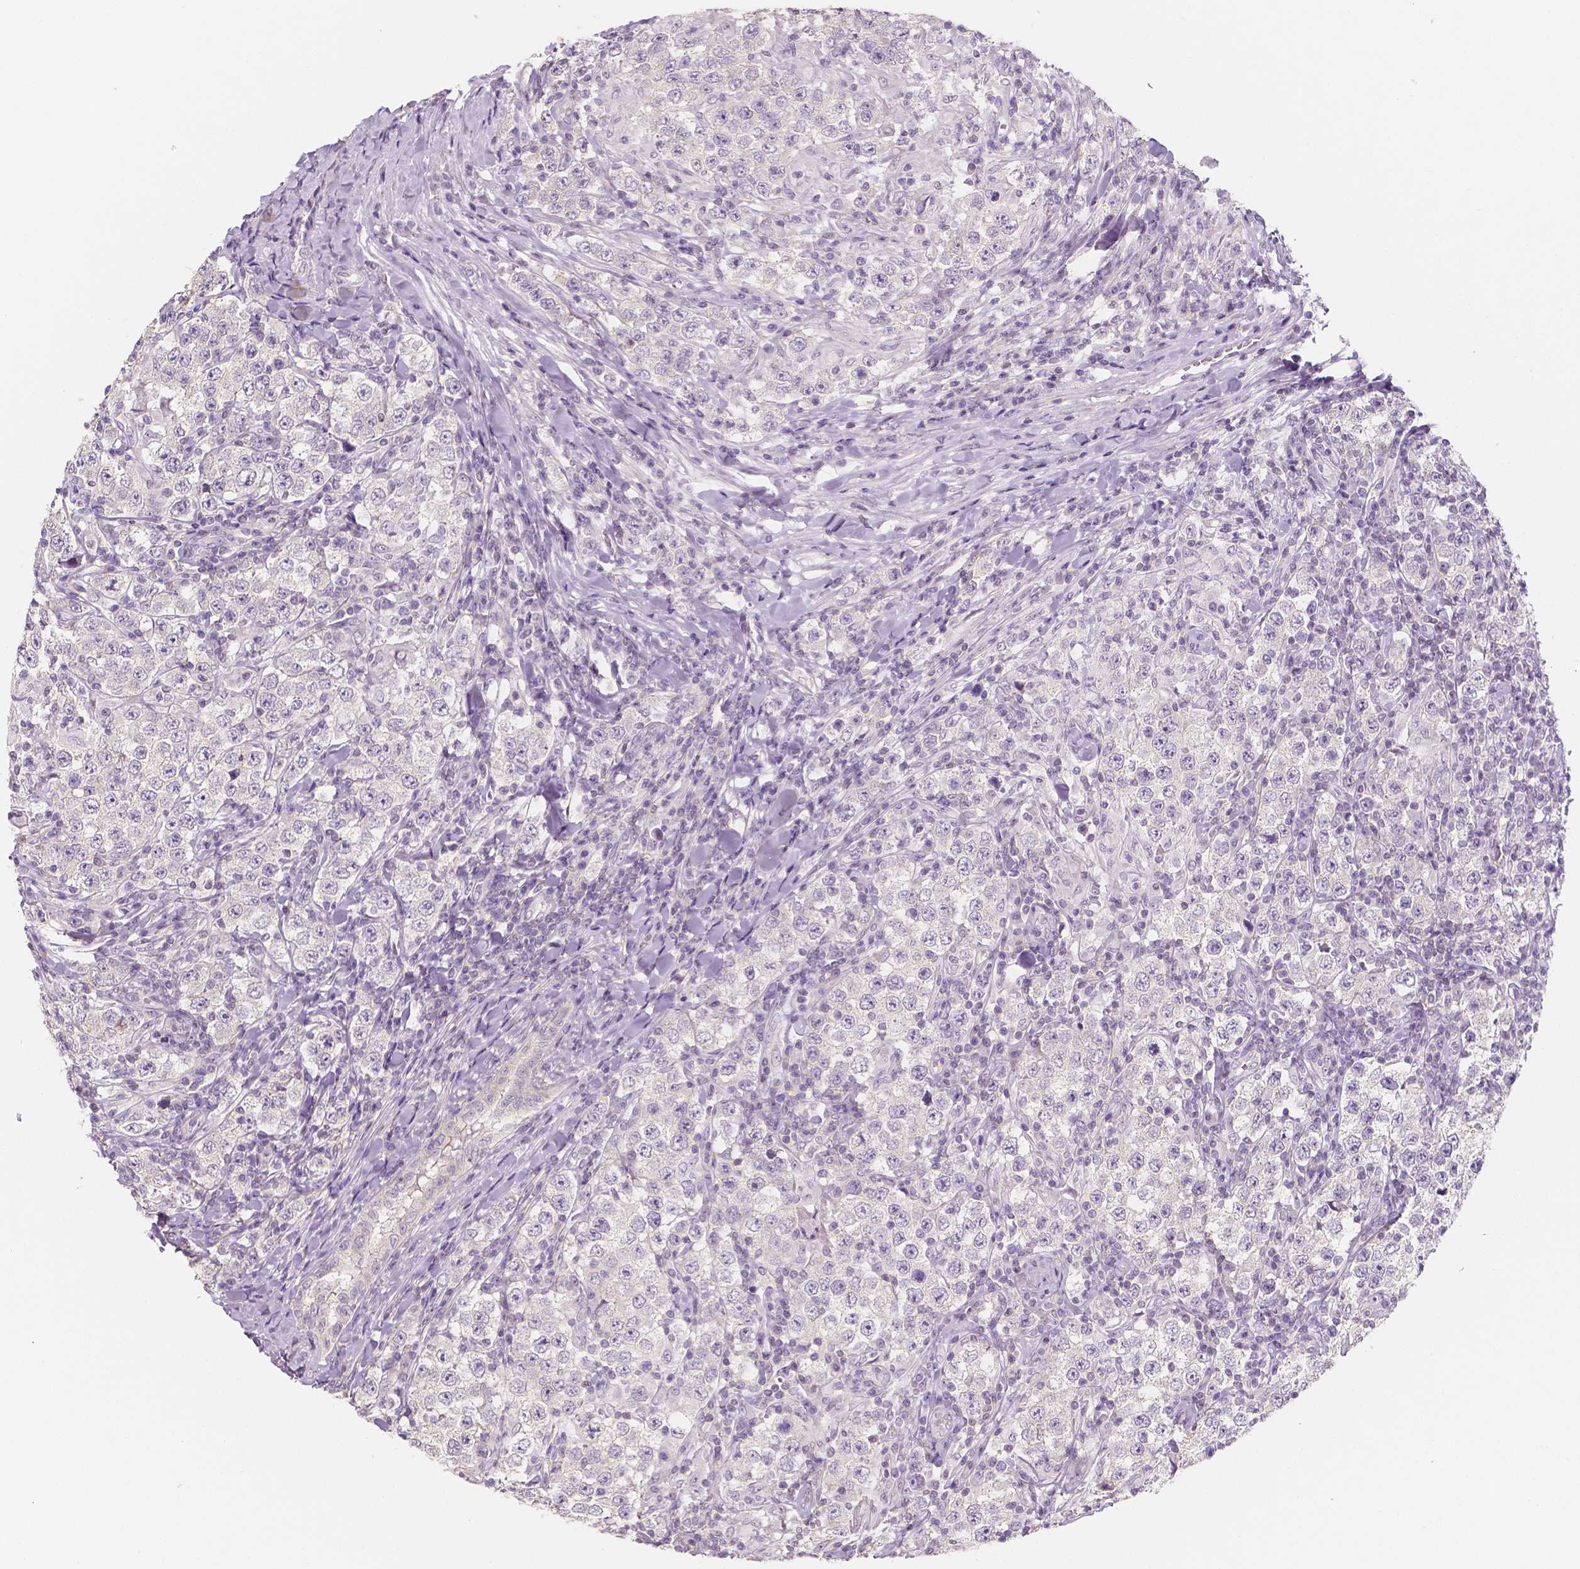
{"staining": {"intensity": "negative", "quantity": "none", "location": "none"}, "tissue": "testis cancer", "cell_type": "Tumor cells", "image_type": "cancer", "snomed": [{"axis": "morphology", "description": "Seminoma, NOS"}, {"axis": "morphology", "description": "Carcinoma, Embryonal, NOS"}, {"axis": "topography", "description": "Testis"}], "caption": "IHC of human embryonal carcinoma (testis) displays no staining in tumor cells.", "gene": "C1orf167", "patient": {"sex": "male", "age": 41}}